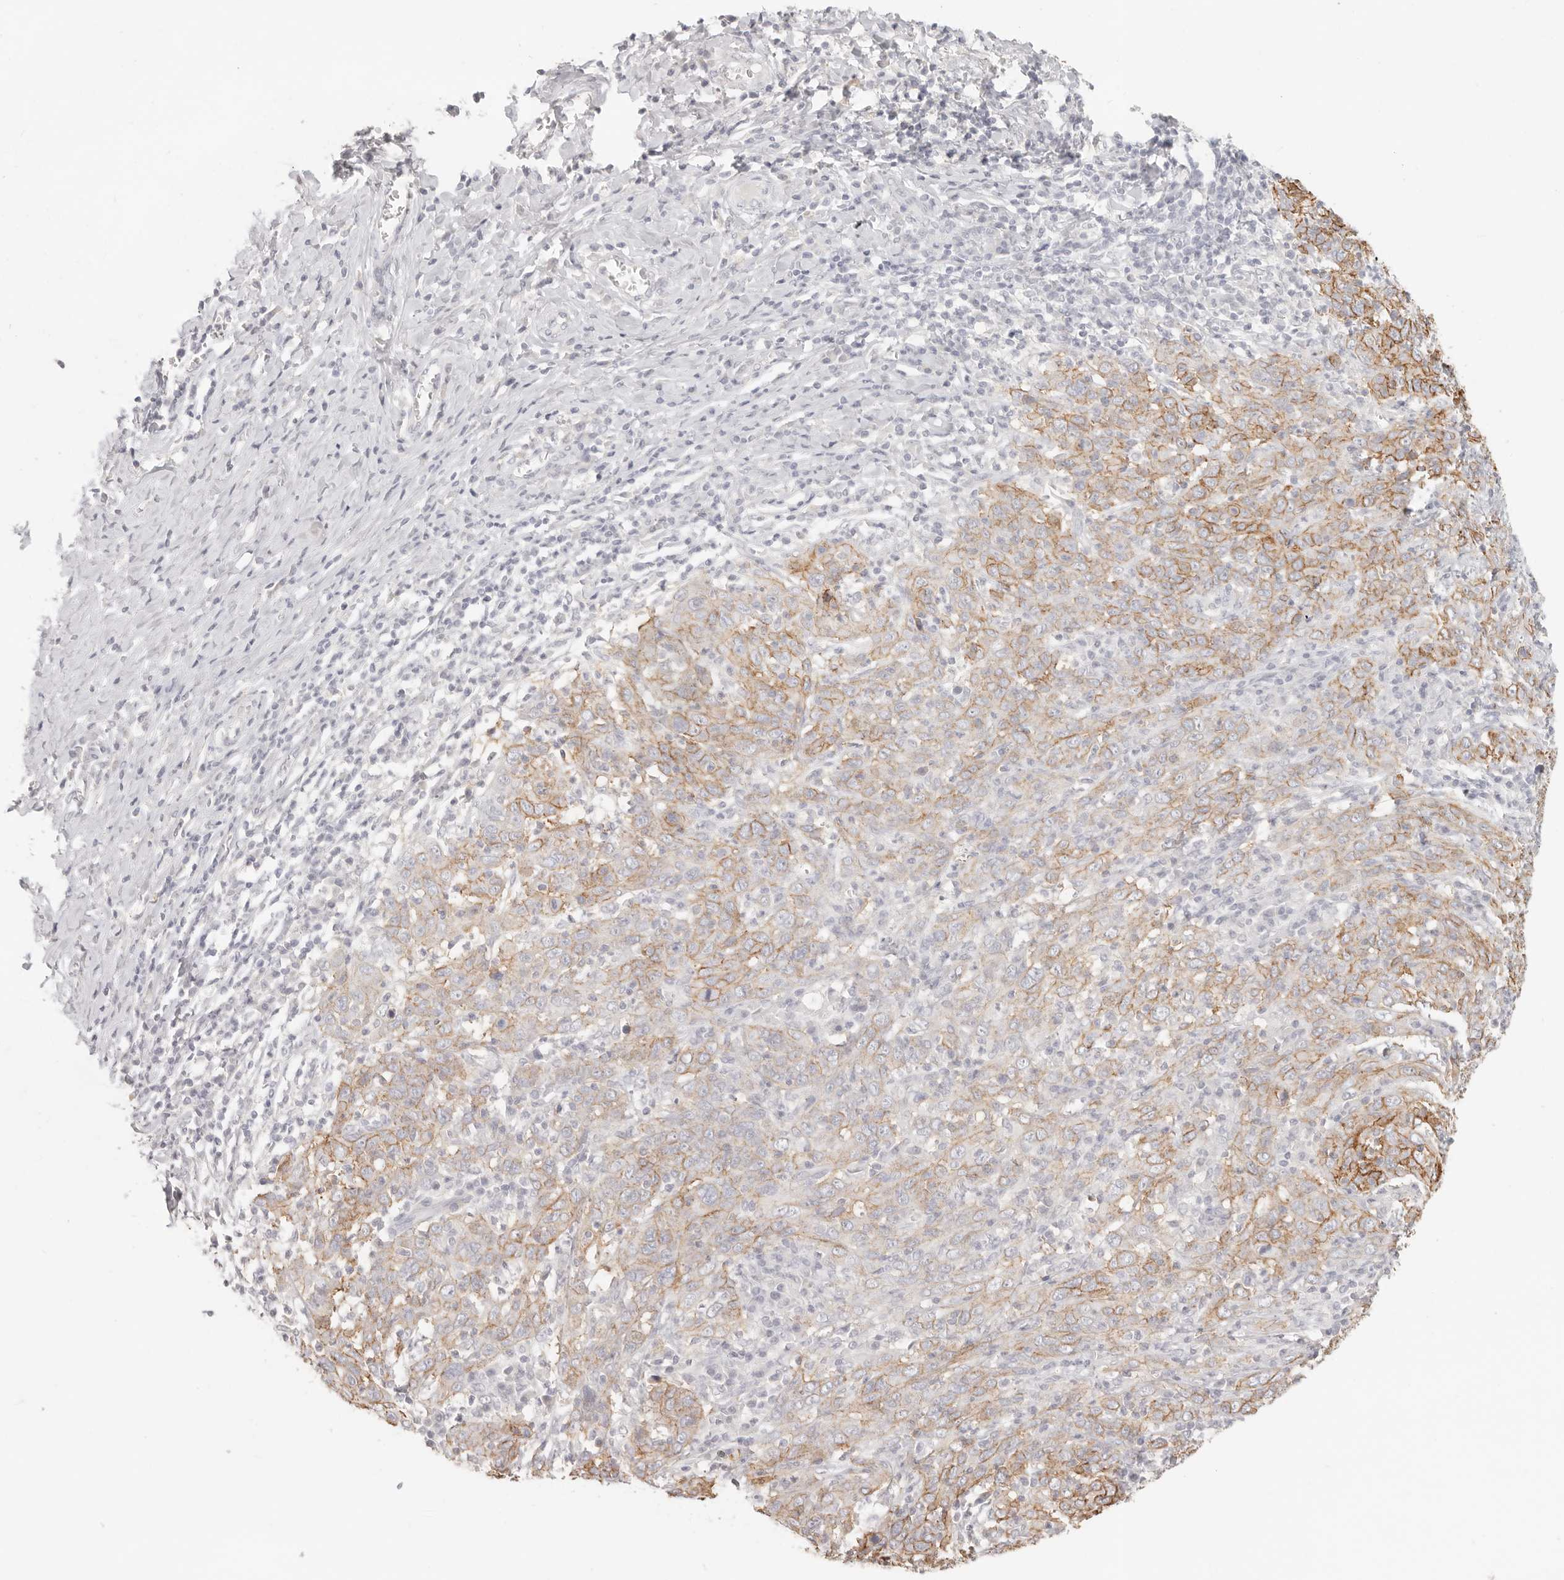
{"staining": {"intensity": "moderate", "quantity": "25%-75%", "location": "cytoplasmic/membranous"}, "tissue": "cervical cancer", "cell_type": "Tumor cells", "image_type": "cancer", "snomed": [{"axis": "morphology", "description": "Squamous cell carcinoma, NOS"}, {"axis": "topography", "description": "Cervix"}], "caption": "Immunohistochemical staining of cervical squamous cell carcinoma demonstrates medium levels of moderate cytoplasmic/membranous staining in about 25%-75% of tumor cells.", "gene": "EPCAM", "patient": {"sex": "female", "age": 46}}